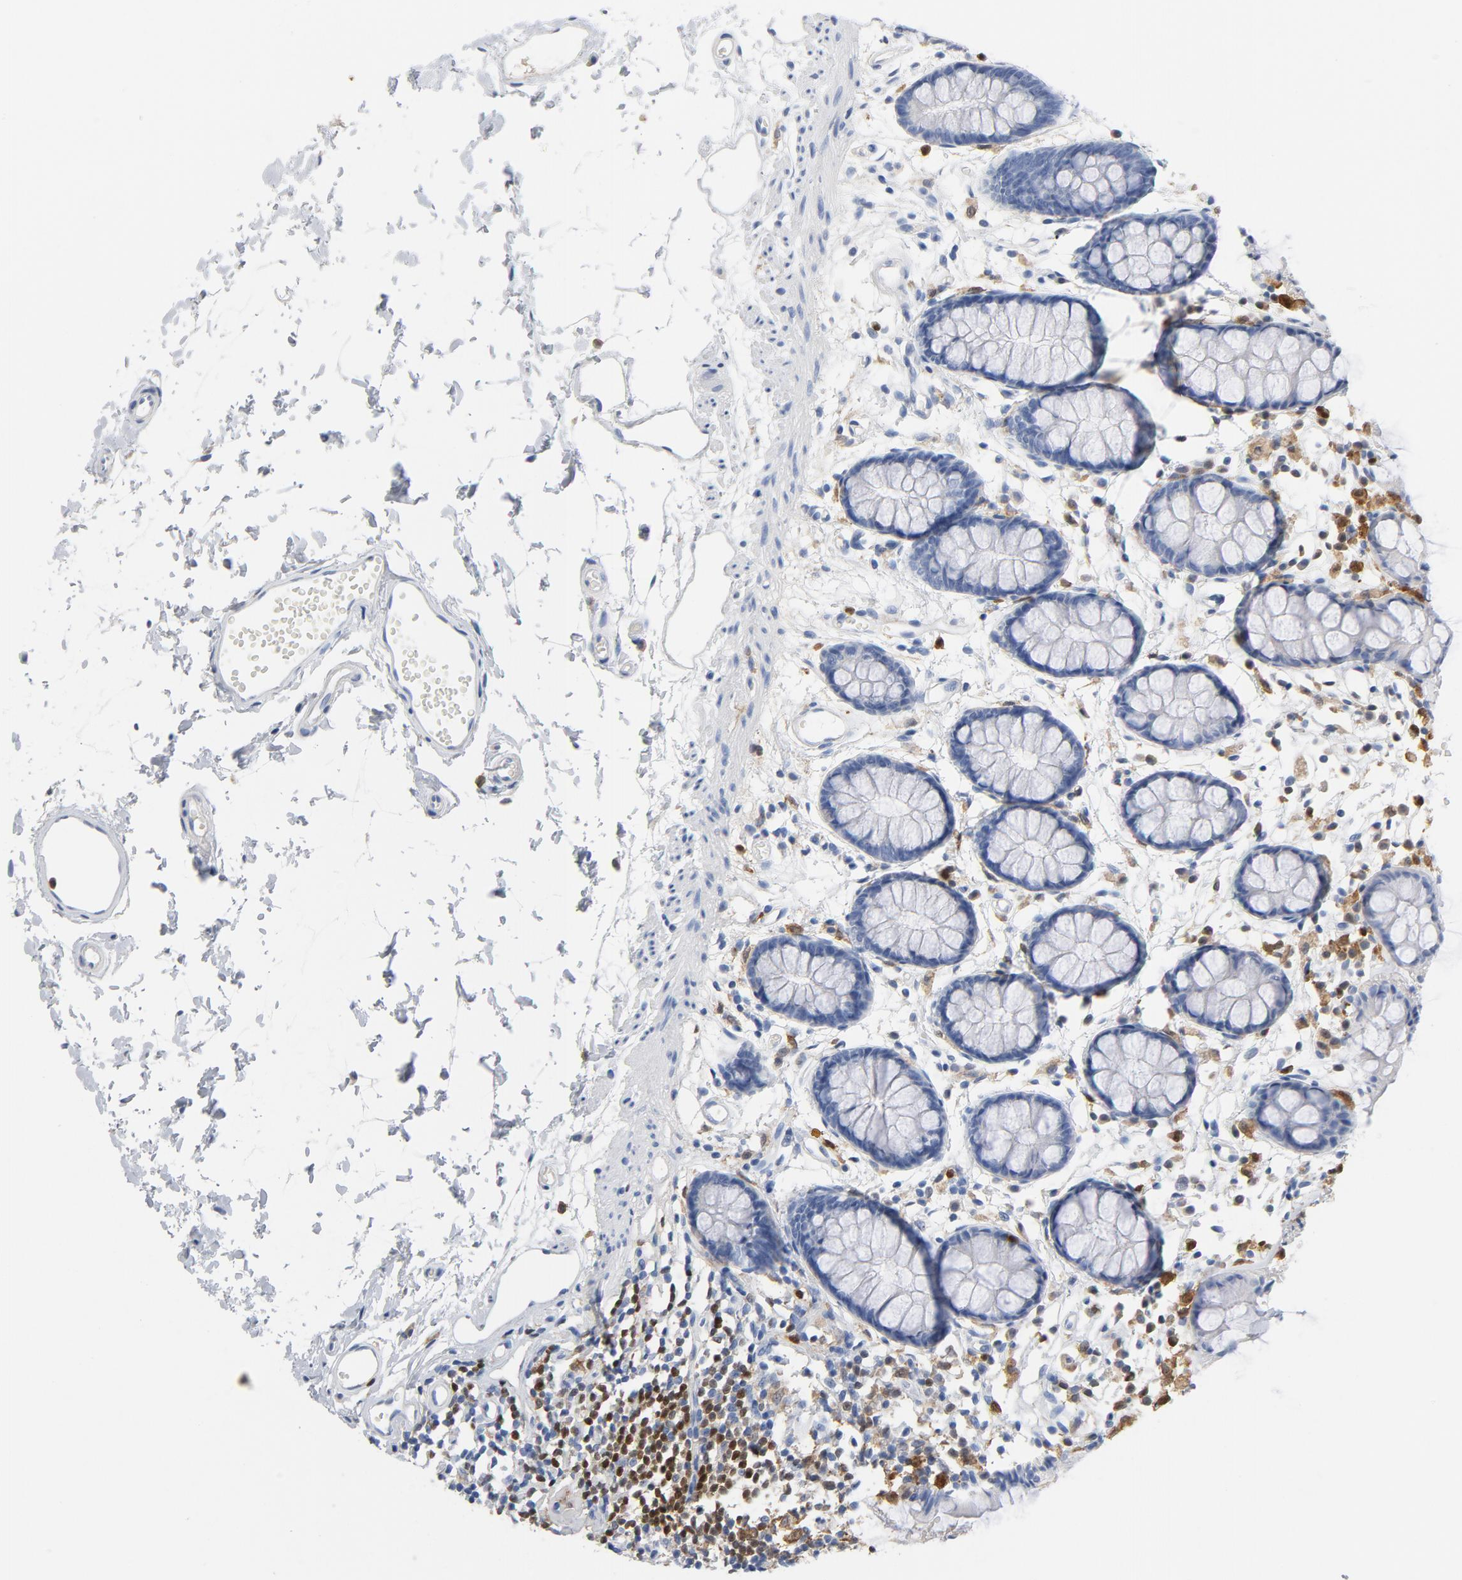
{"staining": {"intensity": "negative", "quantity": "none", "location": "none"}, "tissue": "rectum", "cell_type": "Glandular cells", "image_type": "normal", "snomed": [{"axis": "morphology", "description": "Normal tissue, NOS"}, {"axis": "topography", "description": "Rectum"}], "caption": "This is an IHC photomicrograph of normal human rectum. There is no expression in glandular cells.", "gene": "NCF1", "patient": {"sex": "female", "age": 66}}